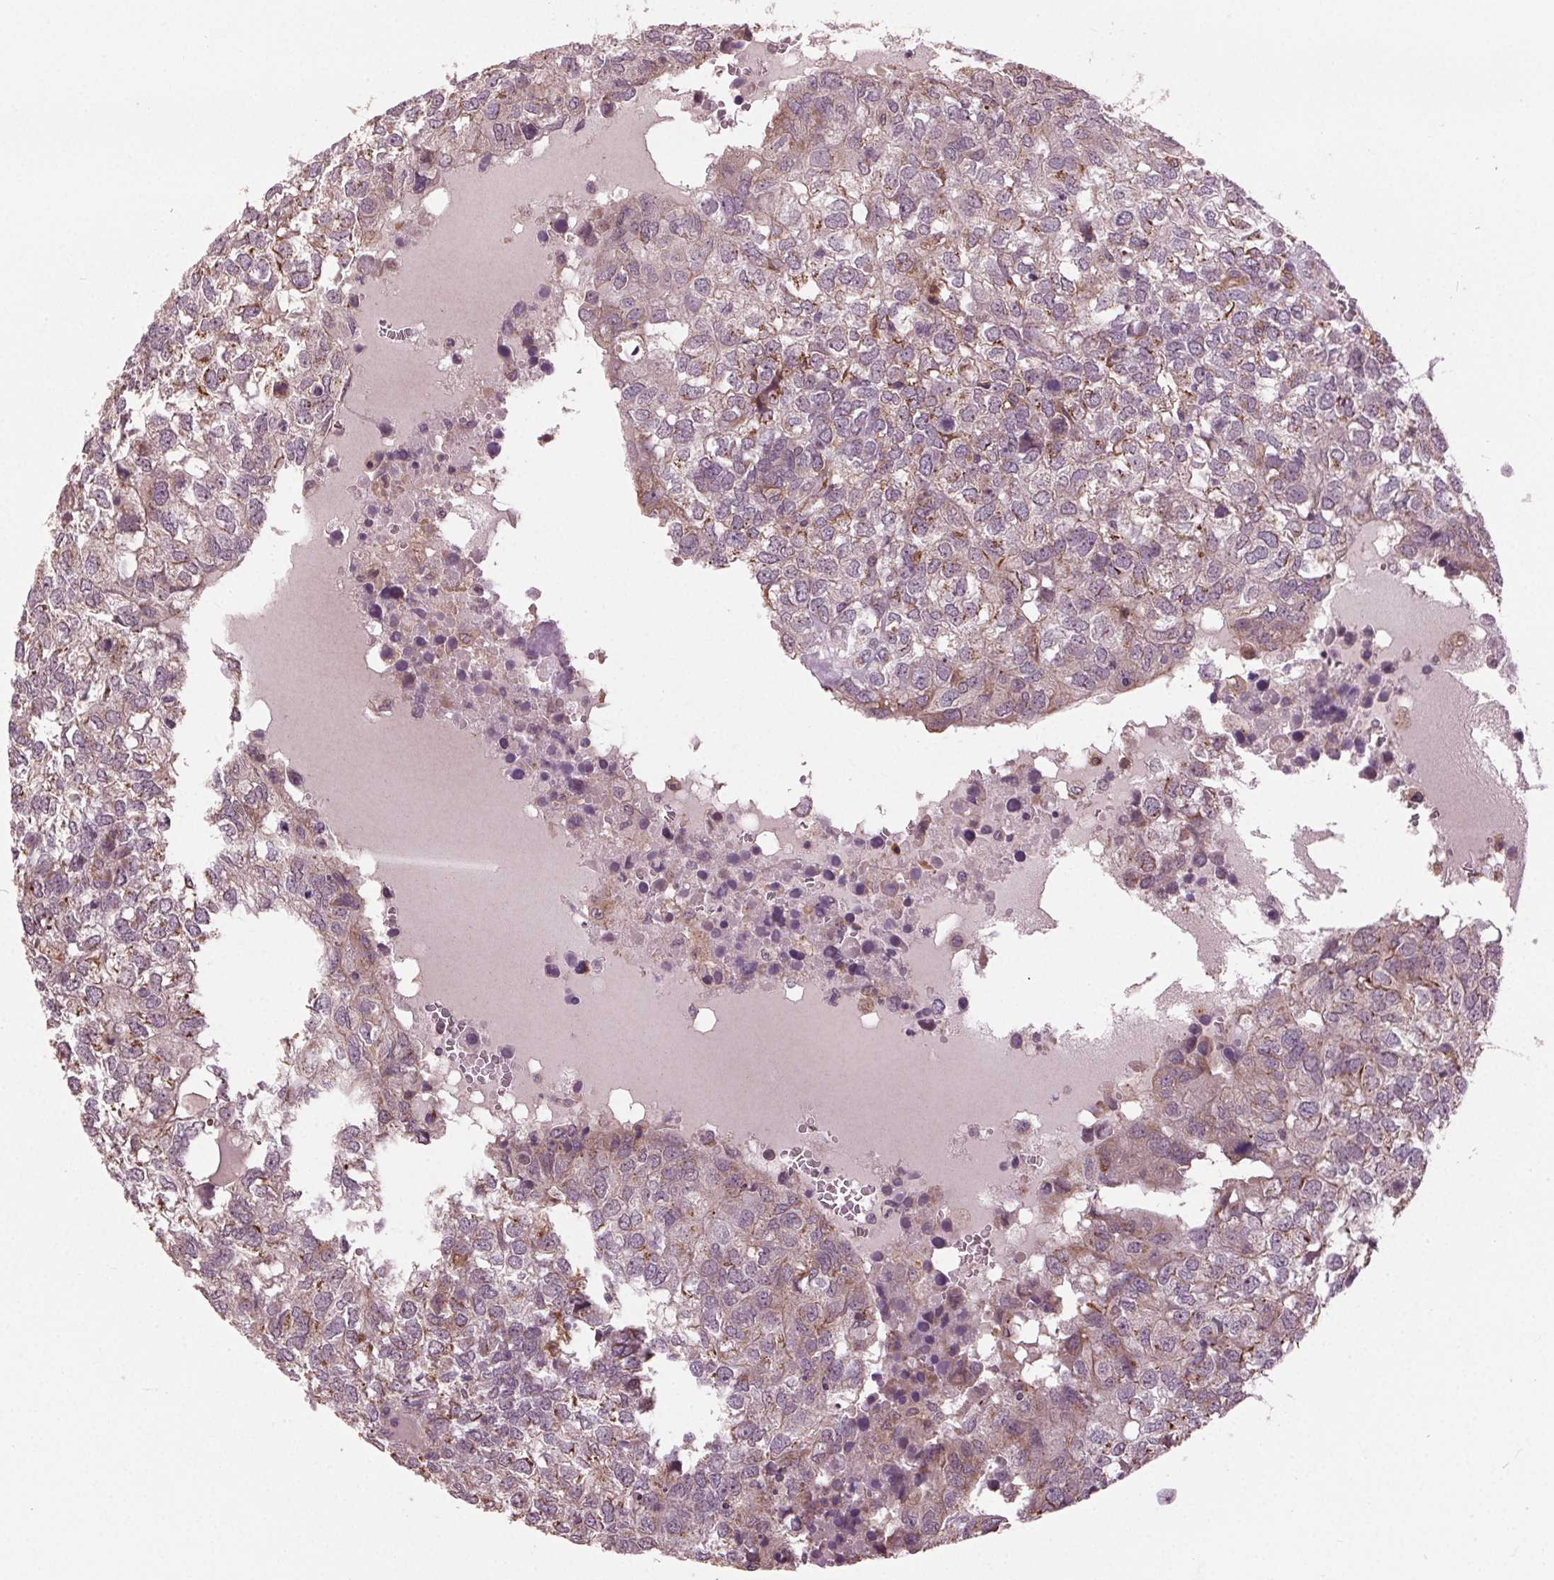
{"staining": {"intensity": "weak", "quantity": "25%-75%", "location": "cytoplasmic/membranous"}, "tissue": "breast cancer", "cell_type": "Tumor cells", "image_type": "cancer", "snomed": [{"axis": "morphology", "description": "Duct carcinoma"}, {"axis": "topography", "description": "Breast"}], "caption": "High-power microscopy captured an immunohistochemistry (IHC) histopathology image of breast cancer (invasive ductal carcinoma), revealing weak cytoplasmic/membranous expression in approximately 25%-75% of tumor cells. The staining was performed using DAB (3,3'-diaminobenzidine), with brown indicating positive protein expression. Nuclei are stained blue with hematoxylin.", "gene": "BSDC1", "patient": {"sex": "female", "age": 30}}